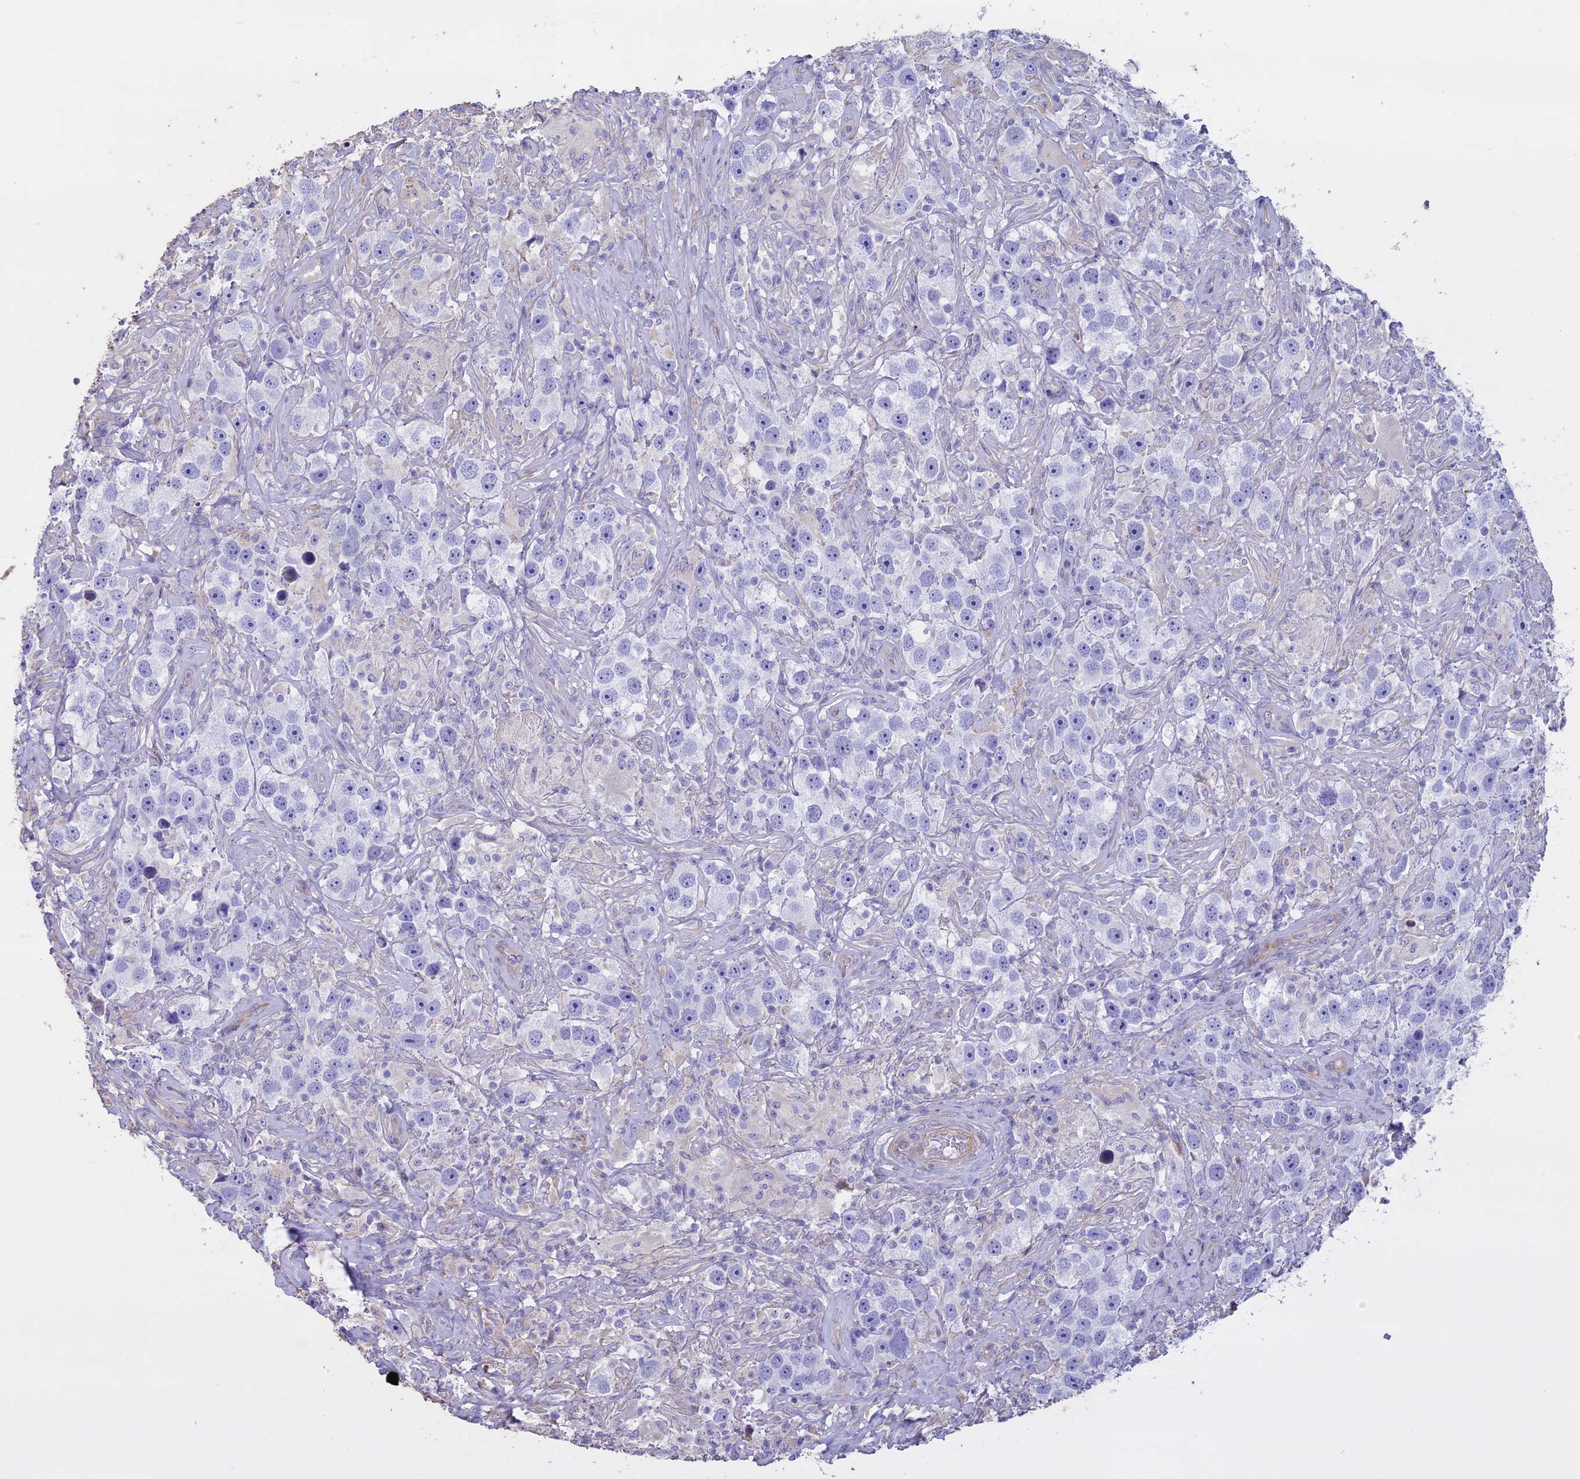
{"staining": {"intensity": "negative", "quantity": "none", "location": "none"}, "tissue": "testis cancer", "cell_type": "Tumor cells", "image_type": "cancer", "snomed": [{"axis": "morphology", "description": "Seminoma, NOS"}, {"axis": "topography", "description": "Testis"}], "caption": "High power microscopy histopathology image of an IHC photomicrograph of seminoma (testis), revealing no significant positivity in tumor cells. (Stains: DAB IHC with hematoxylin counter stain, Microscopy: brightfield microscopy at high magnification).", "gene": "CCDC148", "patient": {"sex": "male", "age": 49}}